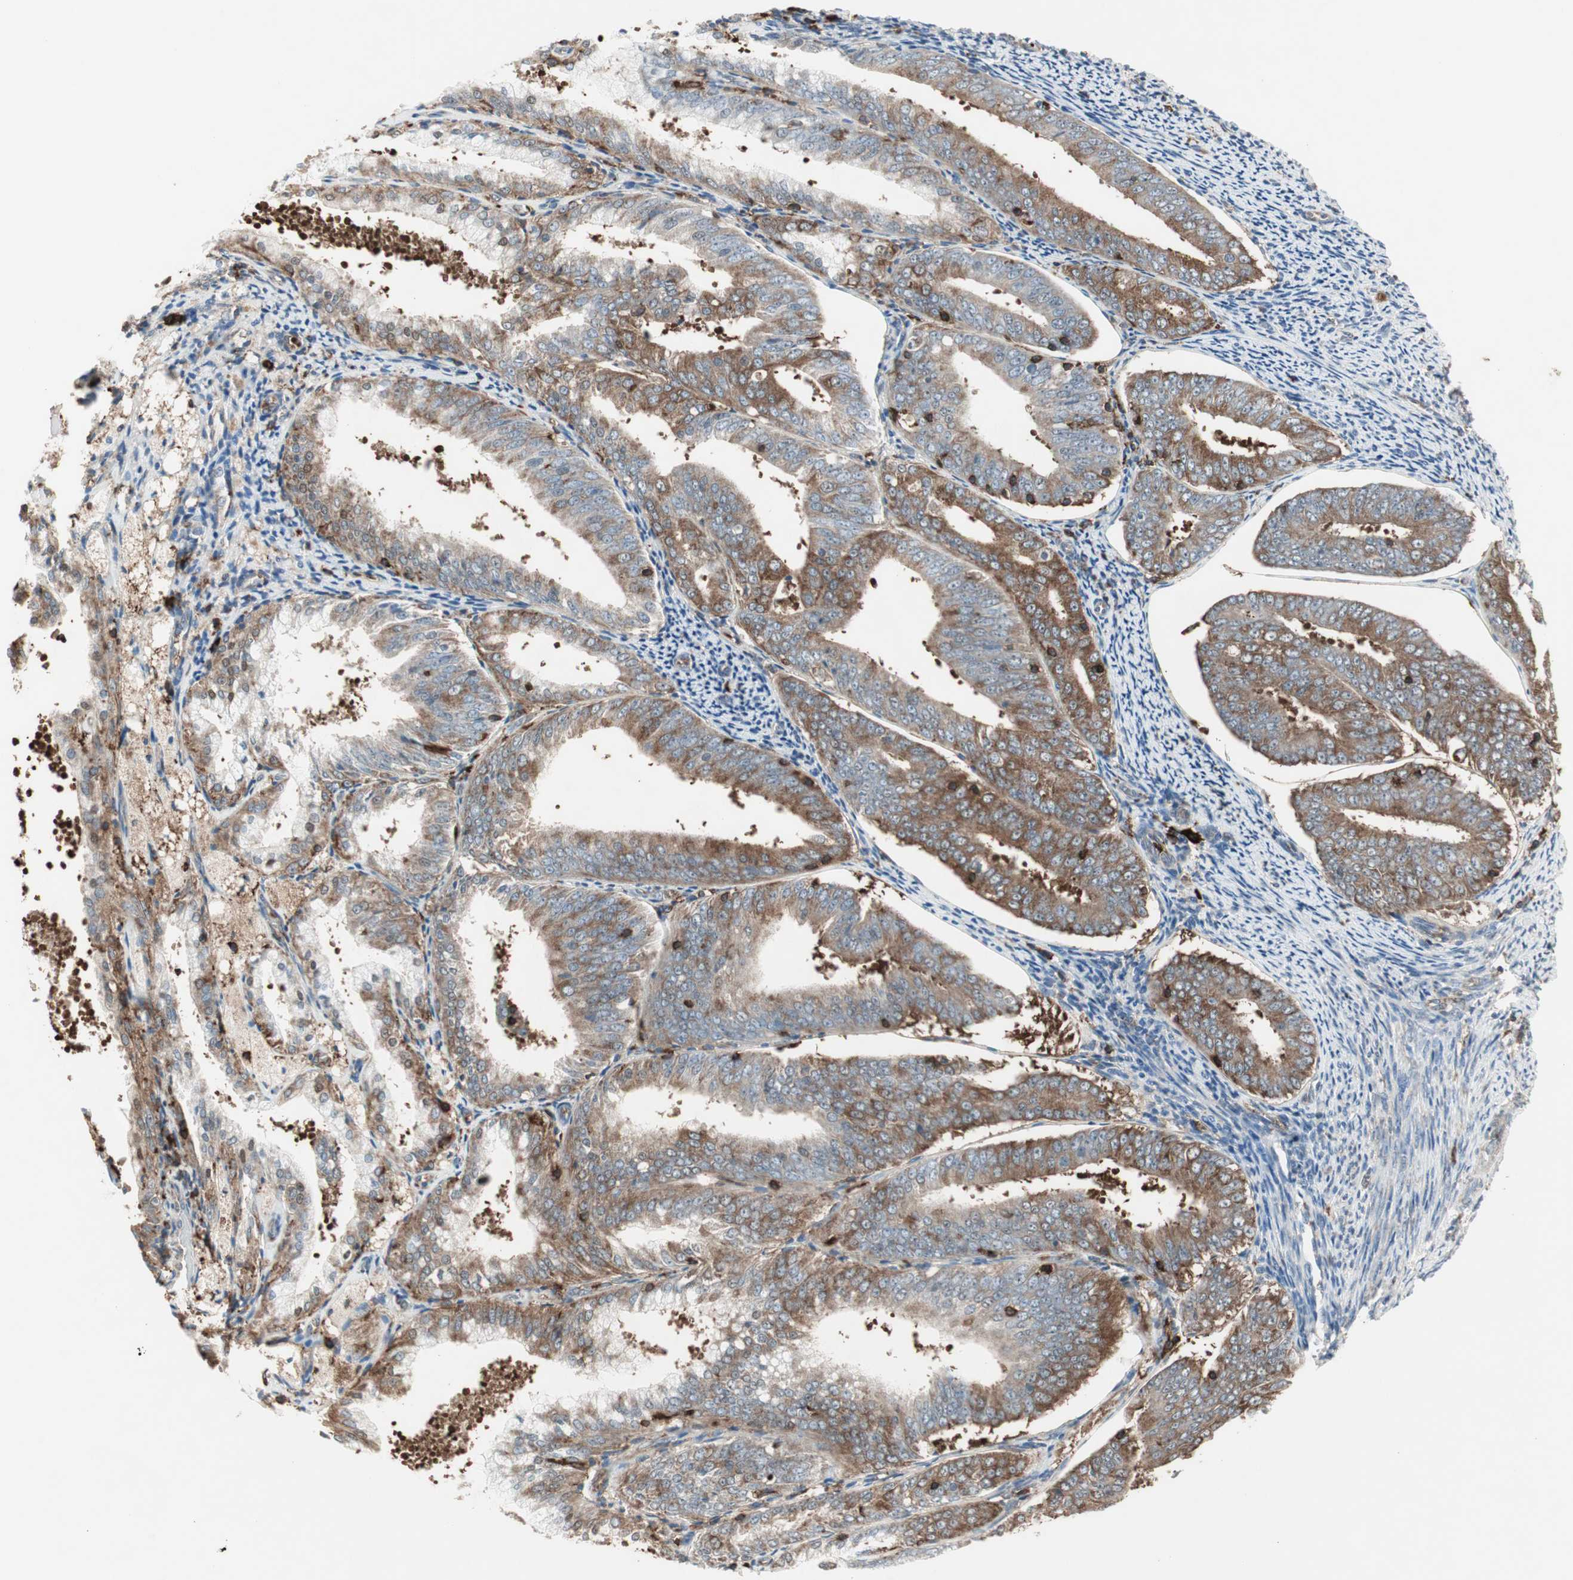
{"staining": {"intensity": "strong", "quantity": ">75%", "location": "cytoplasmic/membranous"}, "tissue": "endometrial cancer", "cell_type": "Tumor cells", "image_type": "cancer", "snomed": [{"axis": "morphology", "description": "Adenocarcinoma, NOS"}, {"axis": "topography", "description": "Endometrium"}], "caption": "Tumor cells reveal strong cytoplasmic/membranous expression in about >75% of cells in adenocarcinoma (endometrial).", "gene": "MMP3", "patient": {"sex": "female", "age": 63}}